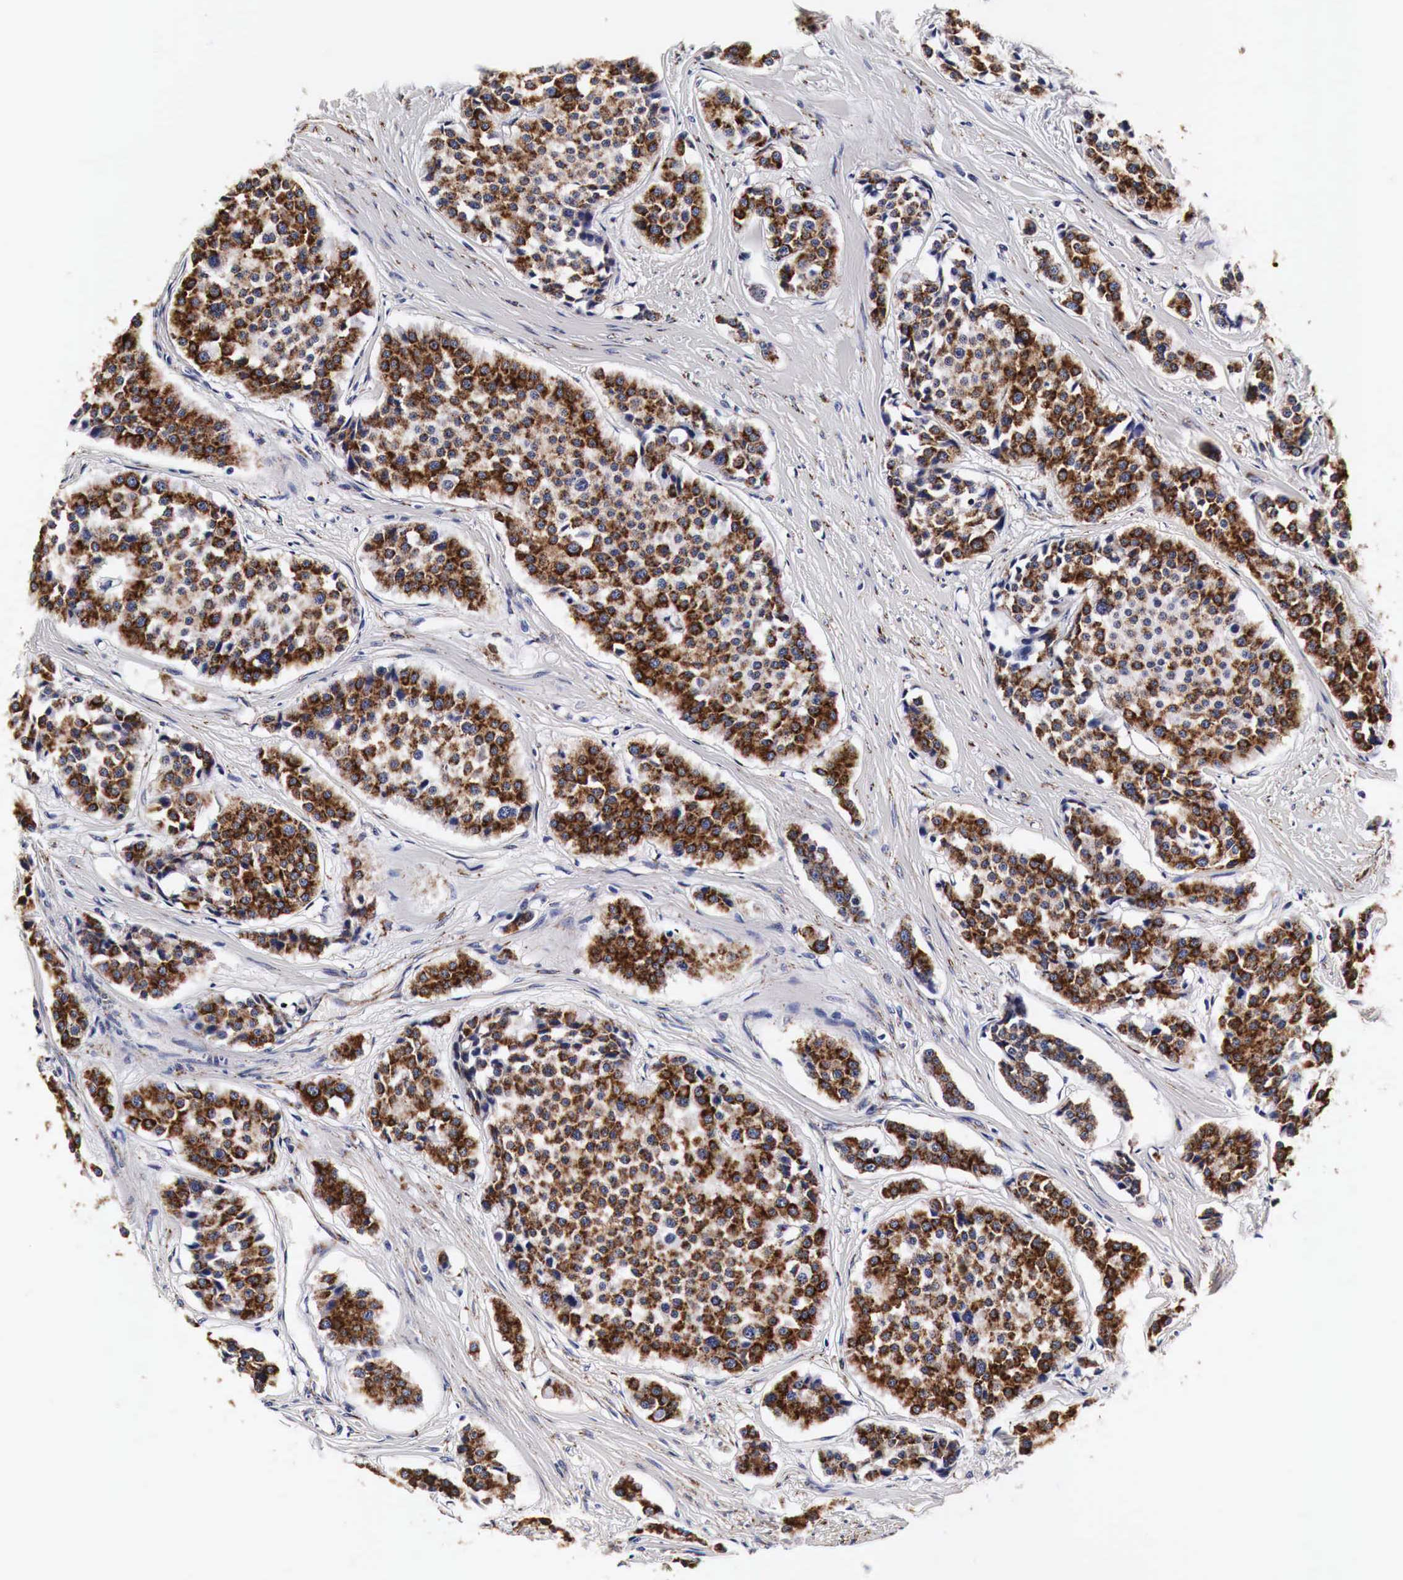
{"staining": {"intensity": "strong", "quantity": ">75%", "location": "cytoplasmic/membranous"}, "tissue": "carcinoid", "cell_type": "Tumor cells", "image_type": "cancer", "snomed": [{"axis": "morphology", "description": "Carcinoid, malignant, NOS"}, {"axis": "topography", "description": "Small intestine"}], "caption": "DAB (3,3'-diaminobenzidine) immunohistochemical staining of malignant carcinoid exhibits strong cytoplasmic/membranous protein staining in about >75% of tumor cells.", "gene": "CKAP4", "patient": {"sex": "male", "age": 60}}